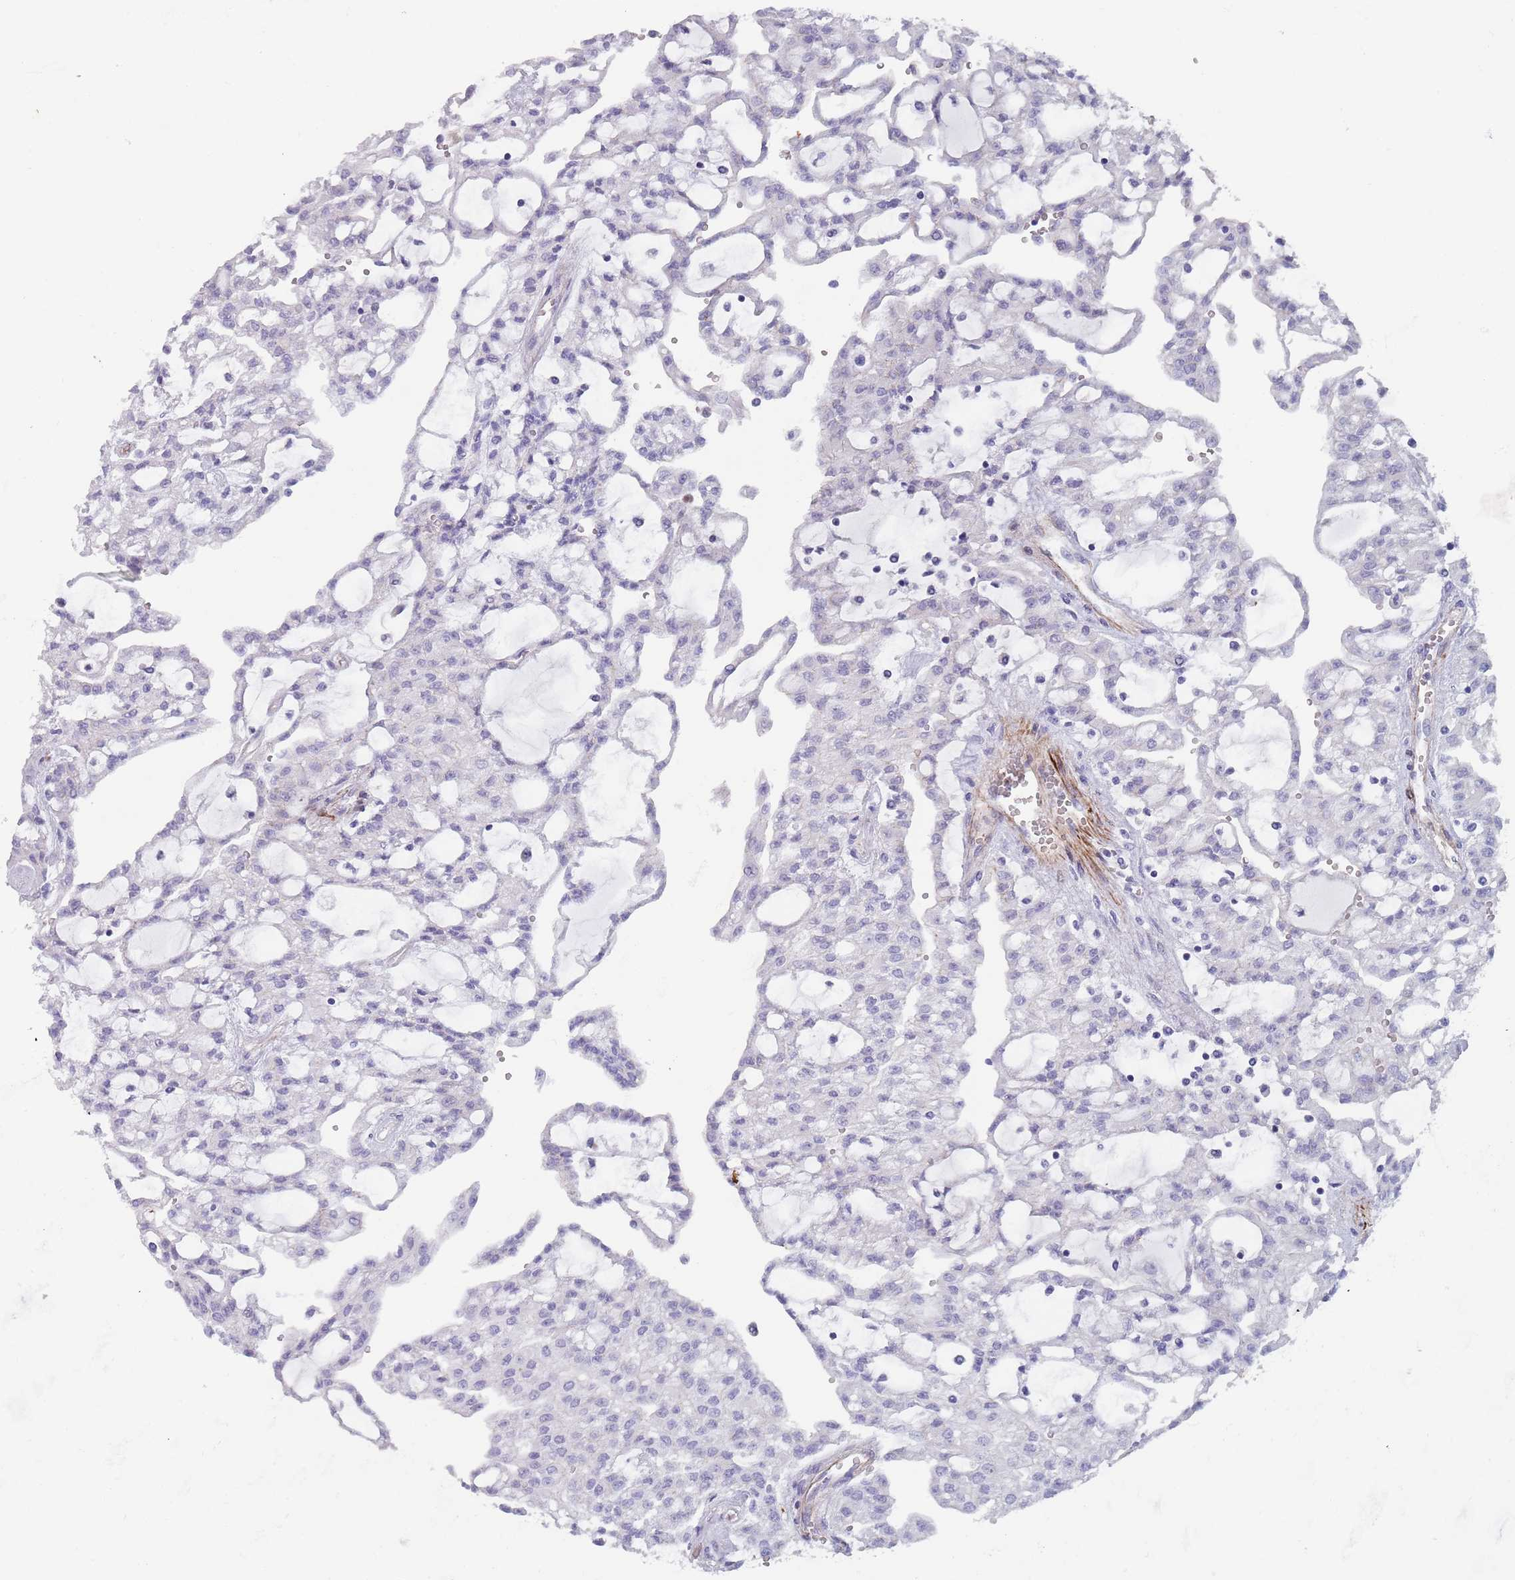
{"staining": {"intensity": "negative", "quantity": "none", "location": "none"}, "tissue": "renal cancer", "cell_type": "Tumor cells", "image_type": "cancer", "snomed": [{"axis": "morphology", "description": "Adenocarcinoma, NOS"}, {"axis": "topography", "description": "Kidney"}], "caption": "Immunohistochemistry image of renal cancer (adenocarcinoma) stained for a protein (brown), which exhibits no expression in tumor cells.", "gene": "OR5A2", "patient": {"sex": "male", "age": 63}}